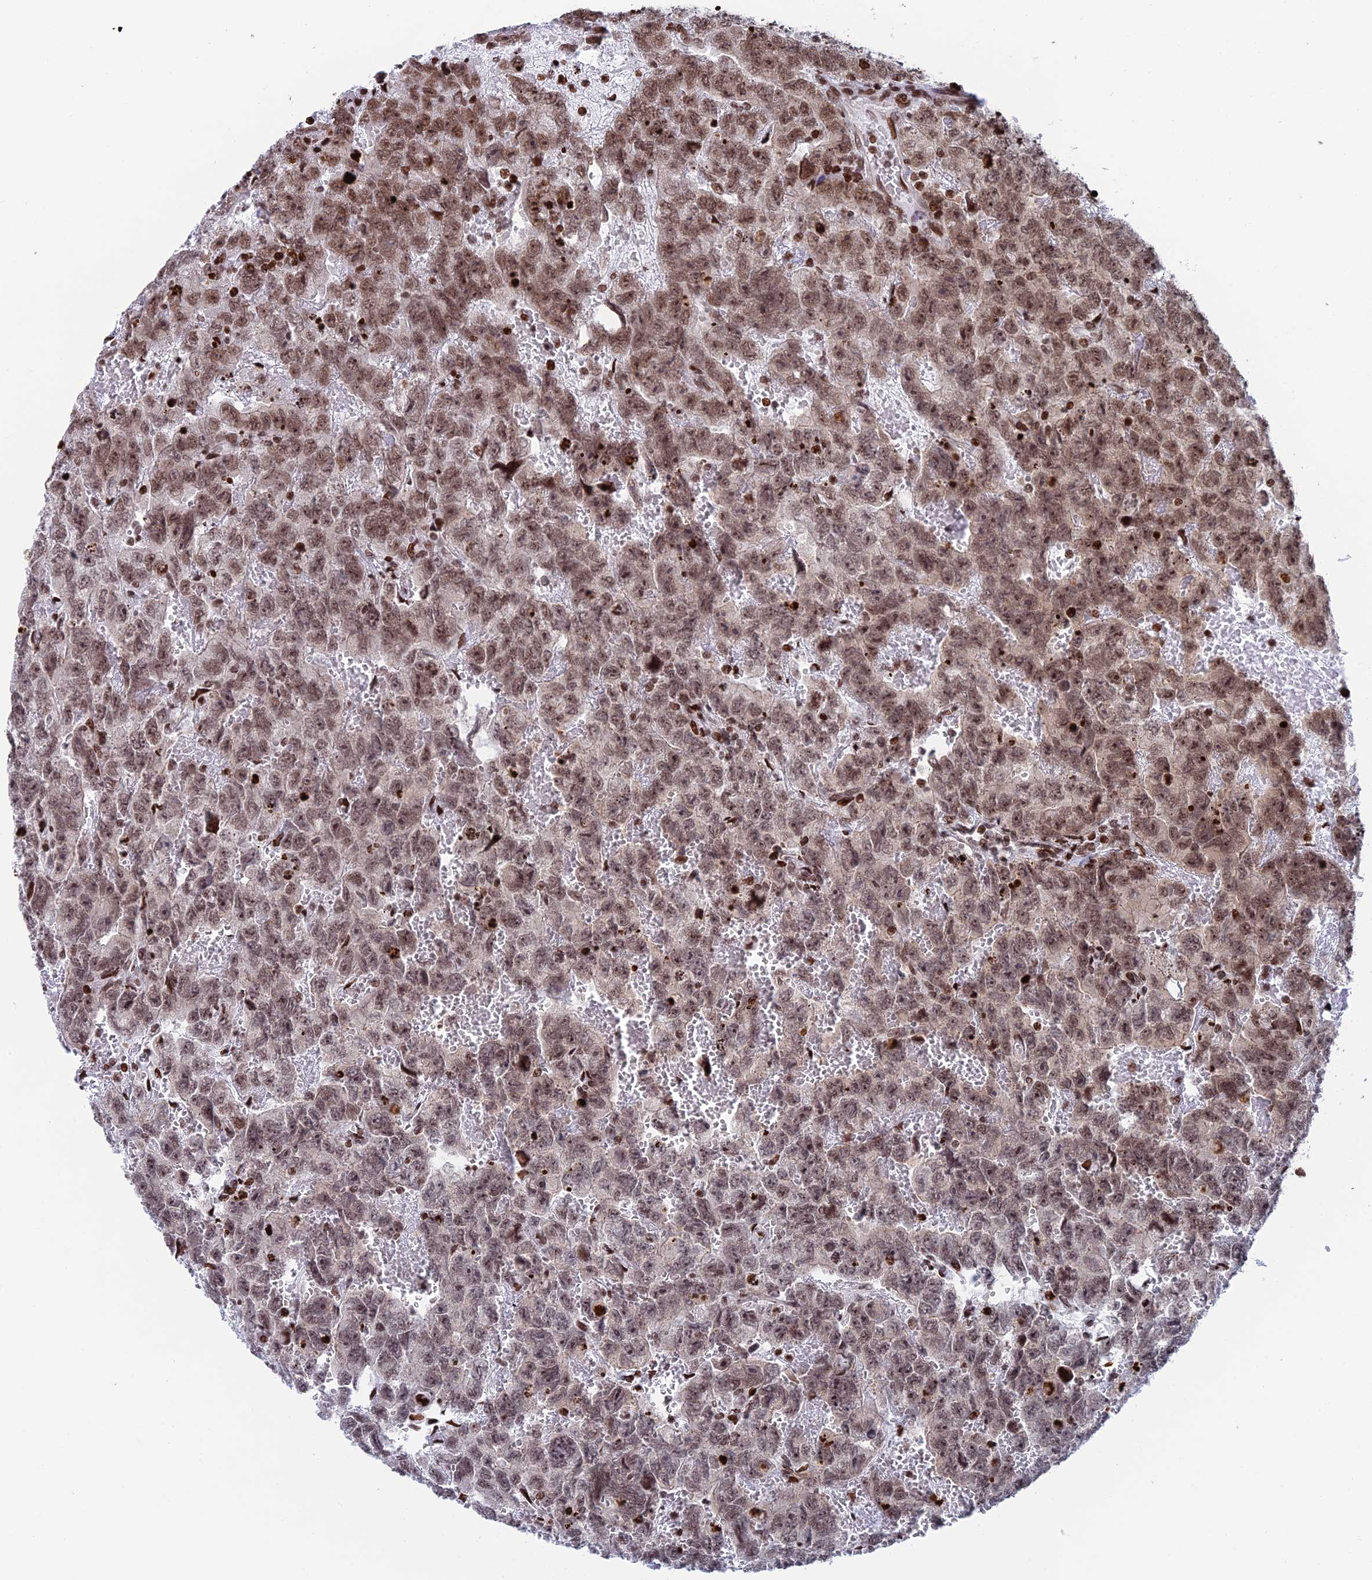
{"staining": {"intensity": "moderate", "quantity": ">75%", "location": "nuclear"}, "tissue": "testis cancer", "cell_type": "Tumor cells", "image_type": "cancer", "snomed": [{"axis": "morphology", "description": "Carcinoma, Embryonal, NOS"}, {"axis": "topography", "description": "Testis"}], "caption": "This is an image of IHC staining of embryonal carcinoma (testis), which shows moderate expression in the nuclear of tumor cells.", "gene": "RPAP1", "patient": {"sex": "male", "age": 45}}